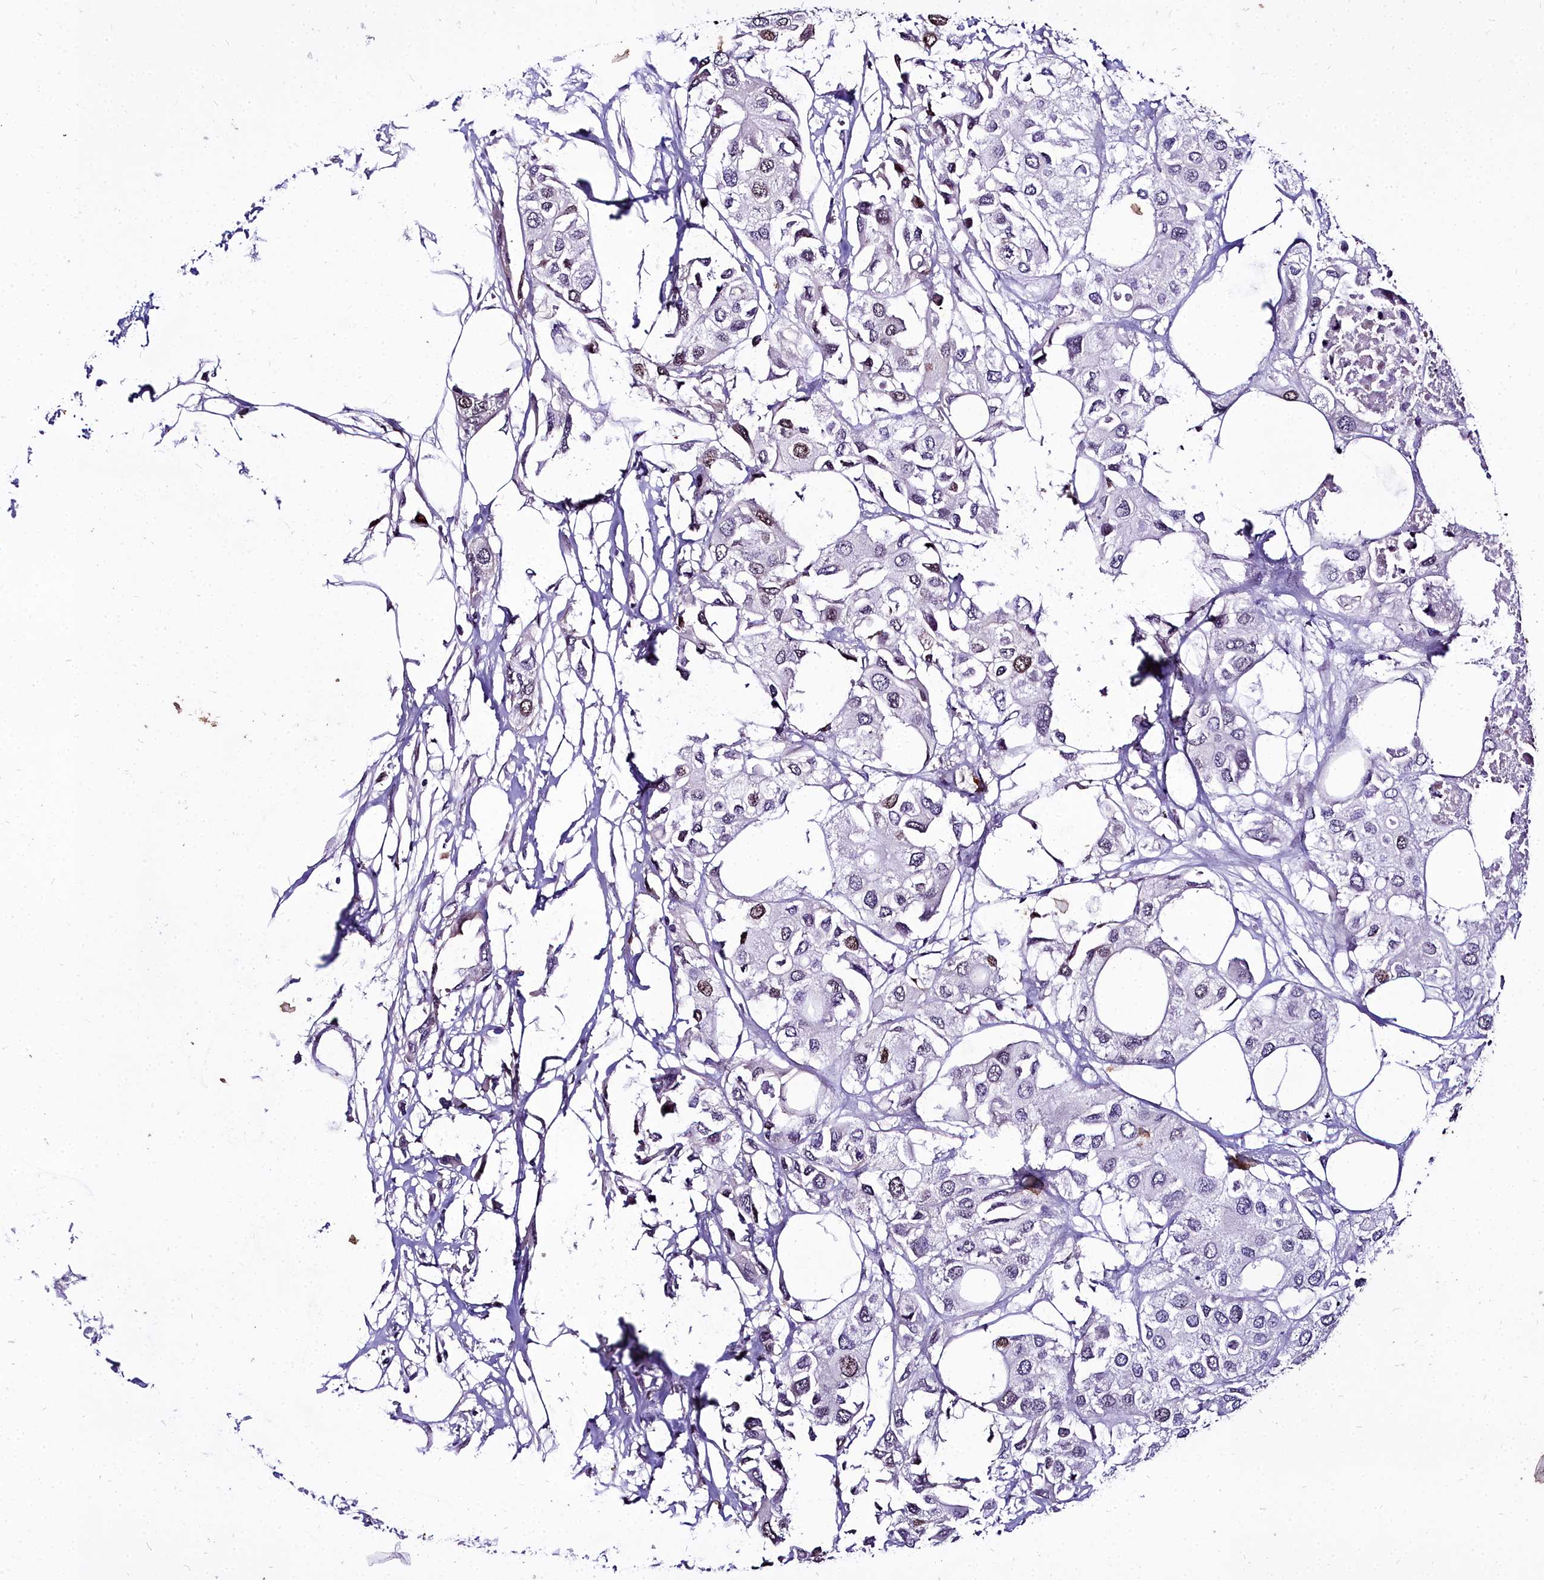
{"staining": {"intensity": "moderate", "quantity": "25%-75%", "location": "nuclear"}, "tissue": "urothelial cancer", "cell_type": "Tumor cells", "image_type": "cancer", "snomed": [{"axis": "morphology", "description": "Urothelial carcinoma, High grade"}, {"axis": "topography", "description": "Urinary bladder"}], "caption": "Human urothelial carcinoma (high-grade) stained for a protein (brown) displays moderate nuclear positive positivity in approximately 25%-75% of tumor cells.", "gene": "TRIML2", "patient": {"sex": "male", "age": 64}}